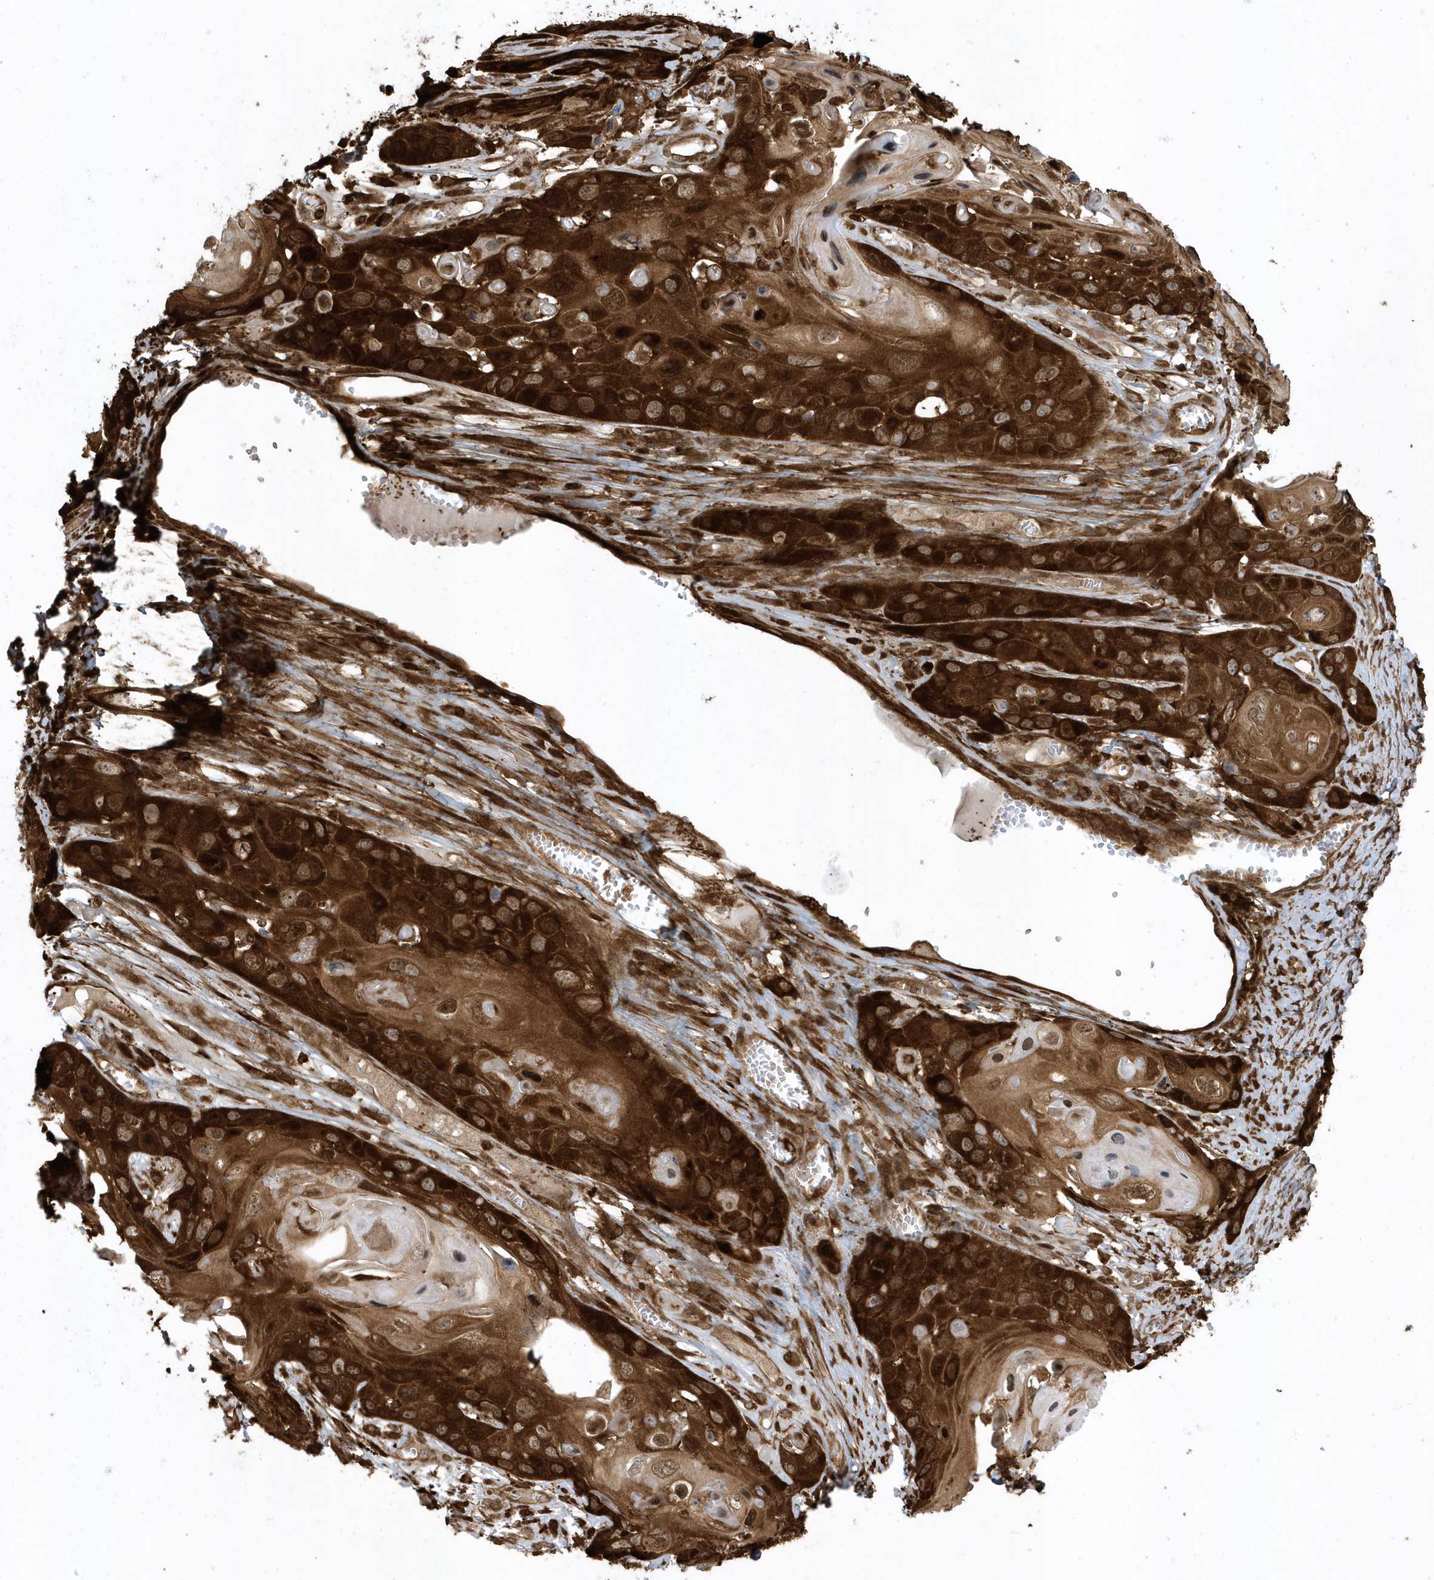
{"staining": {"intensity": "strong", "quantity": ">75%", "location": "cytoplasmic/membranous,nuclear"}, "tissue": "skin cancer", "cell_type": "Tumor cells", "image_type": "cancer", "snomed": [{"axis": "morphology", "description": "Squamous cell carcinoma, NOS"}, {"axis": "topography", "description": "Skin"}], "caption": "Protein expression by IHC displays strong cytoplasmic/membranous and nuclear positivity in approximately >75% of tumor cells in skin cancer (squamous cell carcinoma).", "gene": "CLCN6", "patient": {"sex": "male", "age": 55}}